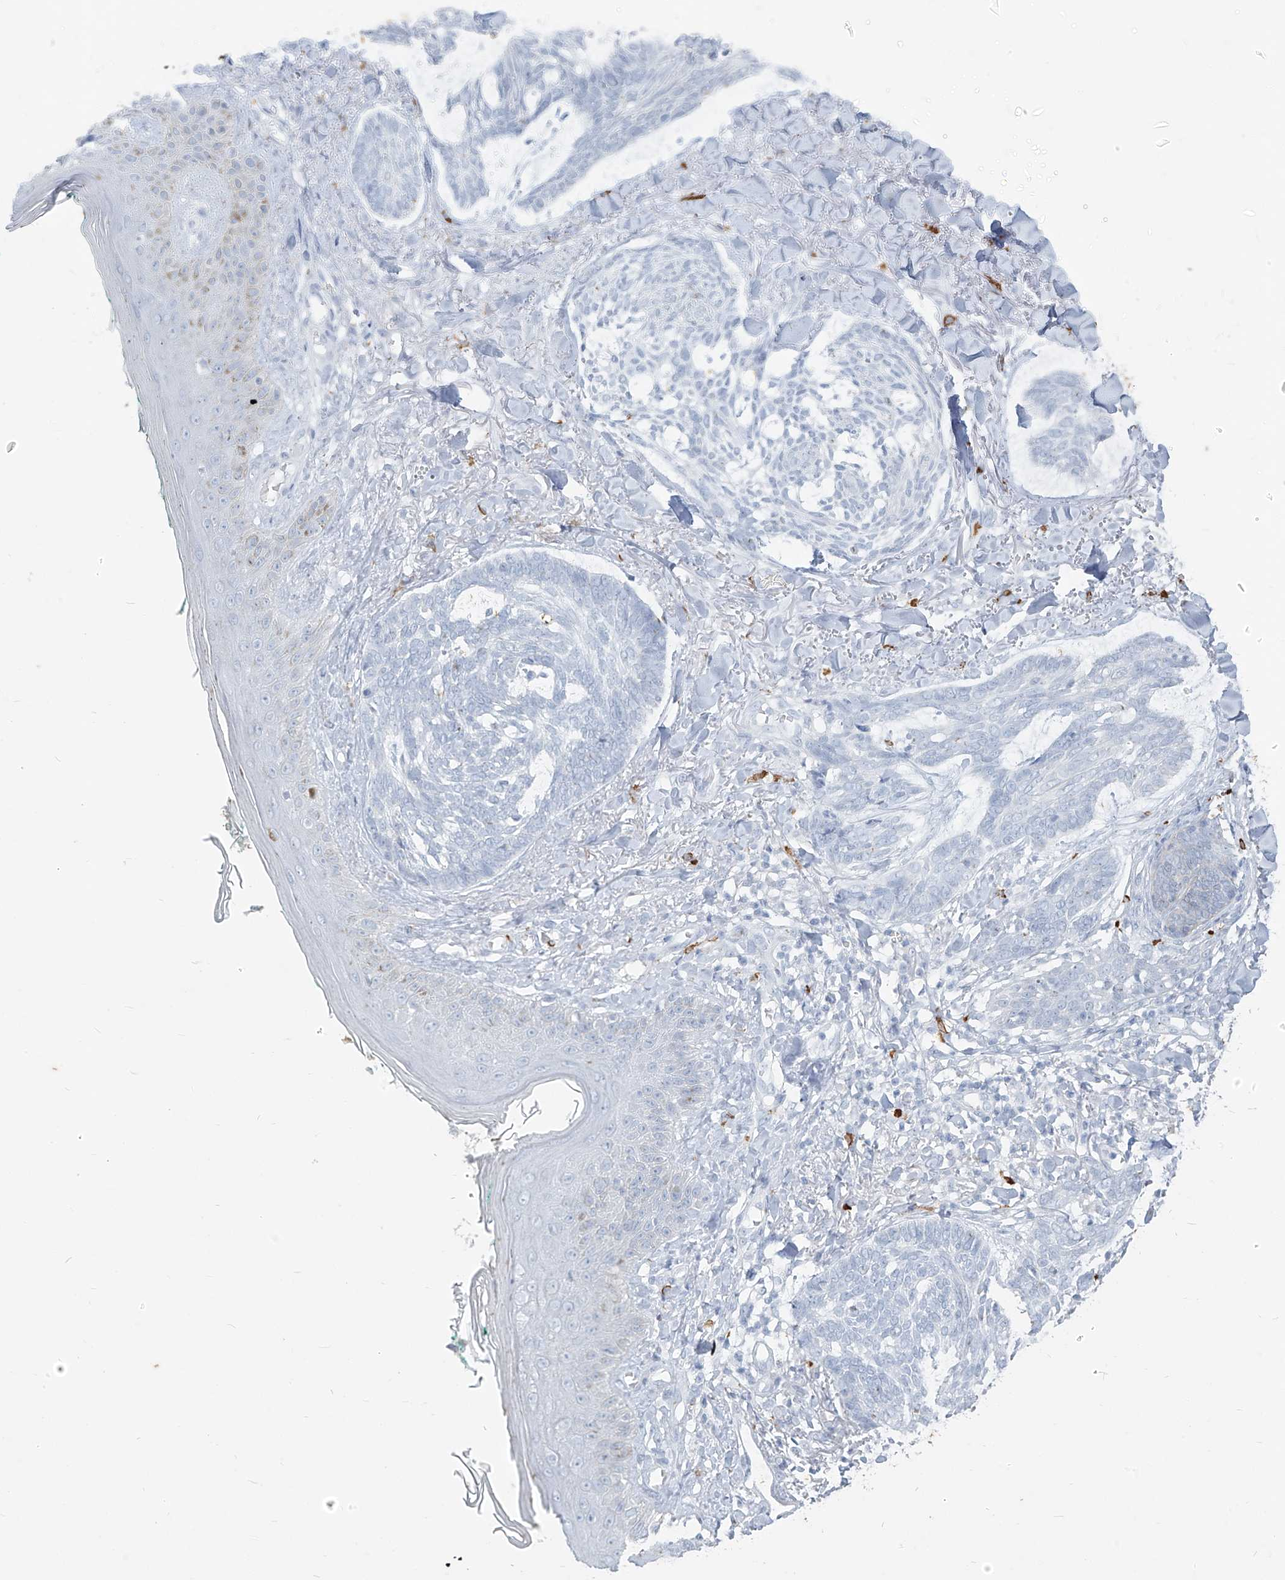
{"staining": {"intensity": "negative", "quantity": "none", "location": "none"}, "tissue": "skin cancer", "cell_type": "Tumor cells", "image_type": "cancer", "snomed": [{"axis": "morphology", "description": "Basal cell carcinoma"}, {"axis": "topography", "description": "Skin"}], "caption": "Immunohistochemistry (IHC) micrograph of basal cell carcinoma (skin) stained for a protein (brown), which demonstrates no staining in tumor cells.", "gene": "CX3CR1", "patient": {"sex": "male", "age": 43}}